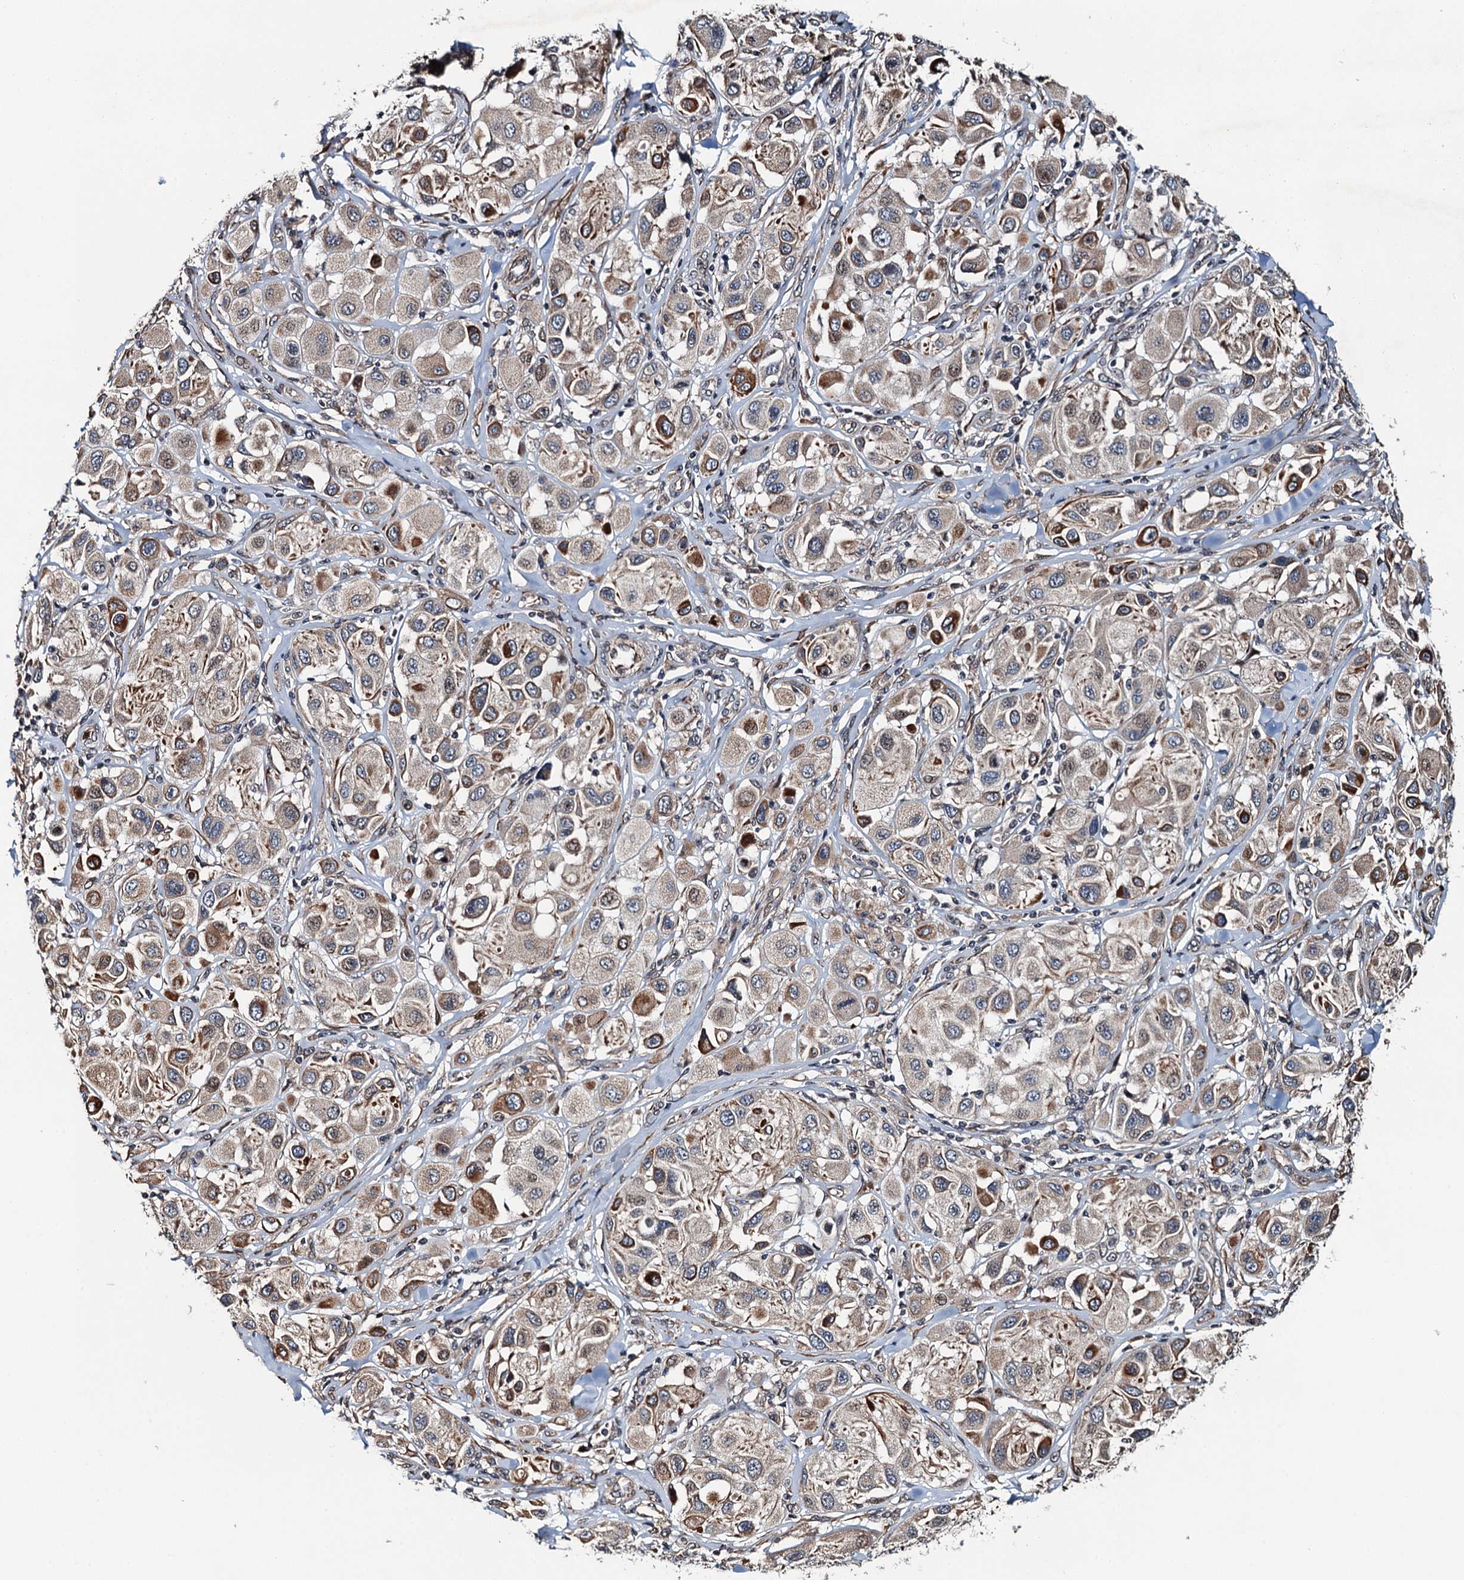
{"staining": {"intensity": "moderate", "quantity": "<25%", "location": "cytoplasmic/membranous"}, "tissue": "melanoma", "cell_type": "Tumor cells", "image_type": "cancer", "snomed": [{"axis": "morphology", "description": "Malignant melanoma, Metastatic site"}, {"axis": "topography", "description": "Skin"}], "caption": "A high-resolution micrograph shows IHC staining of malignant melanoma (metastatic site), which shows moderate cytoplasmic/membranous positivity in about <25% of tumor cells.", "gene": "WHAMM", "patient": {"sex": "male", "age": 41}}